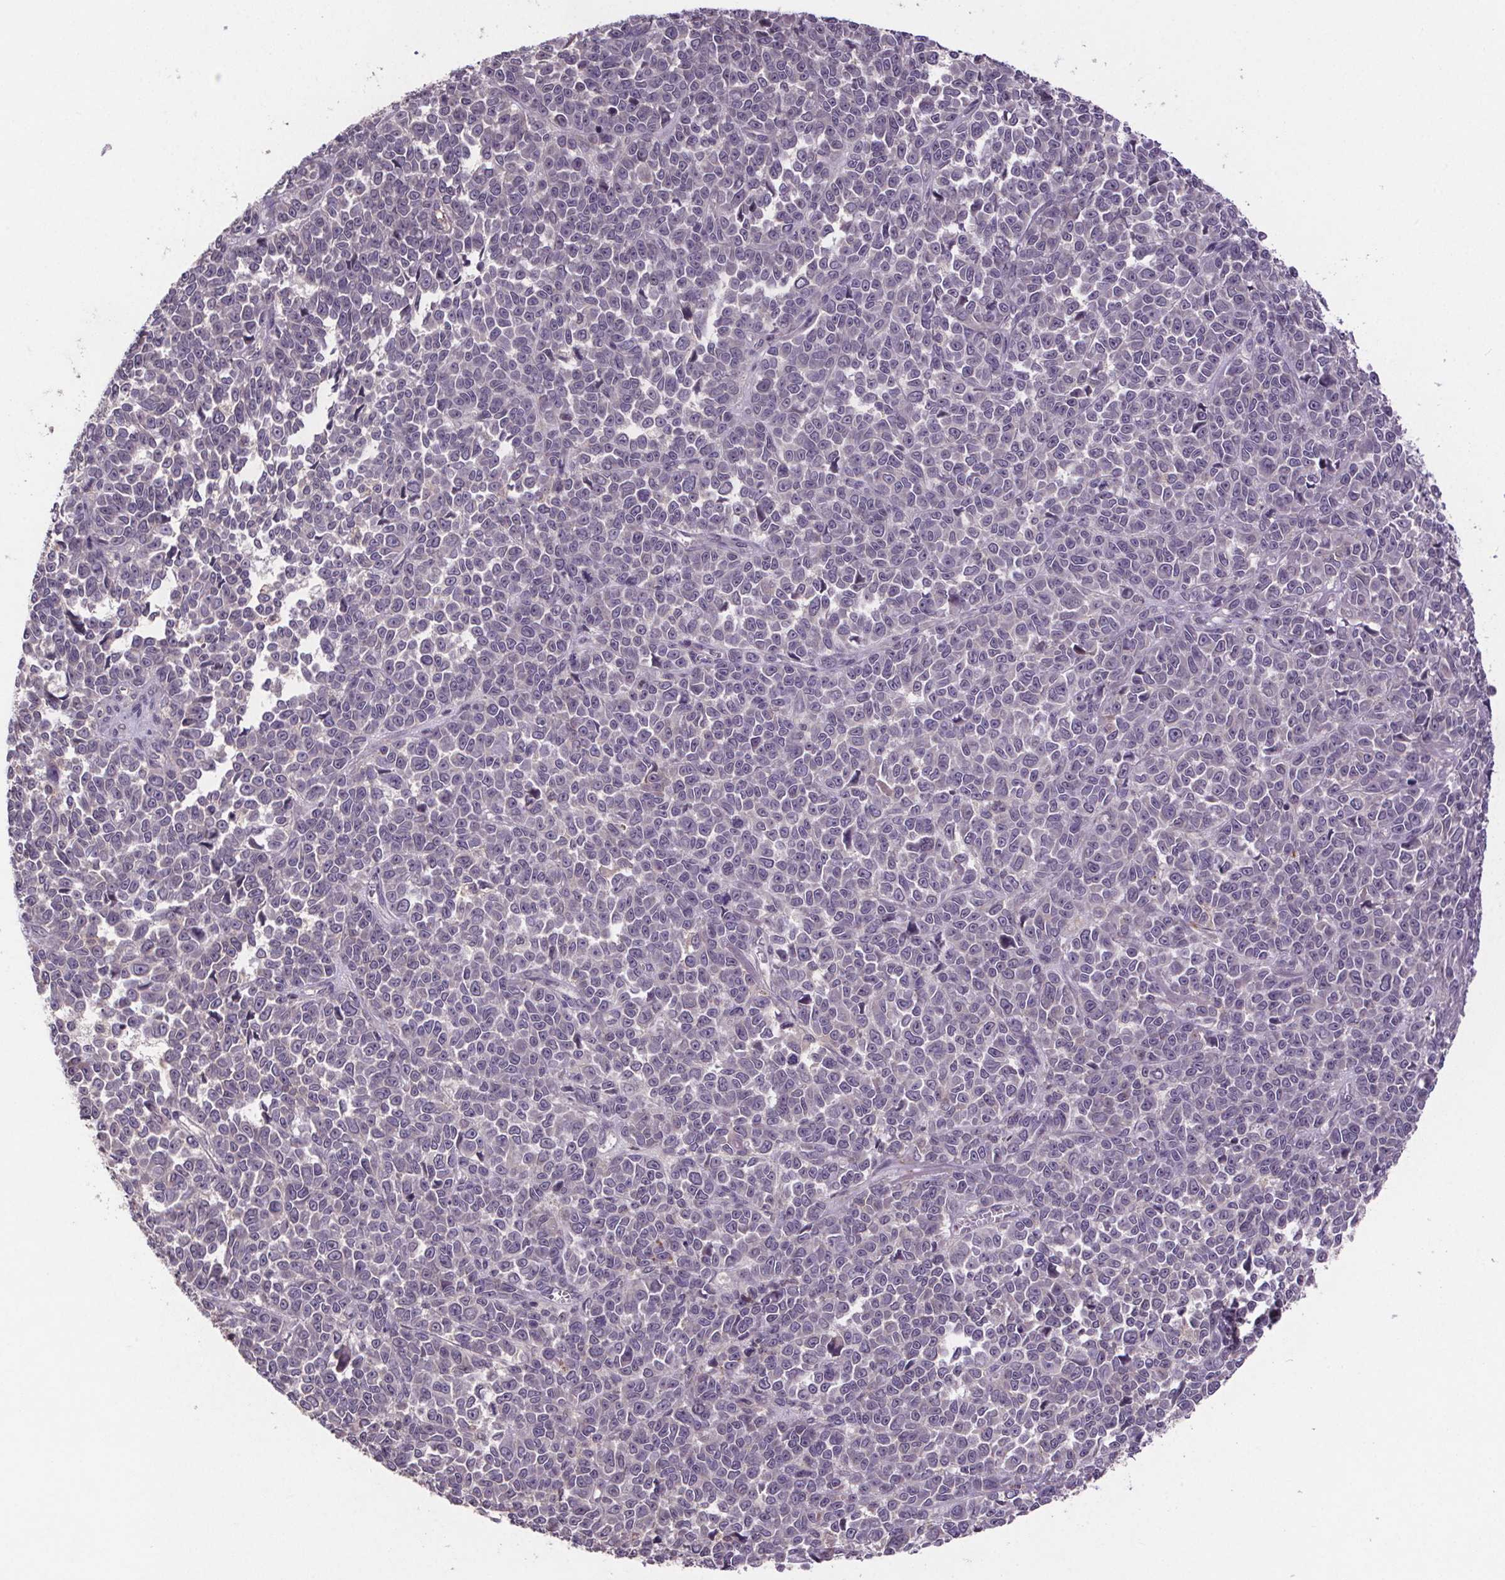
{"staining": {"intensity": "negative", "quantity": "none", "location": "none"}, "tissue": "melanoma", "cell_type": "Tumor cells", "image_type": "cancer", "snomed": [{"axis": "morphology", "description": "Malignant melanoma, NOS"}, {"axis": "topography", "description": "Skin"}], "caption": "Protein analysis of melanoma exhibits no significant staining in tumor cells. (Brightfield microscopy of DAB immunohistochemistry (IHC) at high magnification).", "gene": "CLN3", "patient": {"sex": "female", "age": 95}}